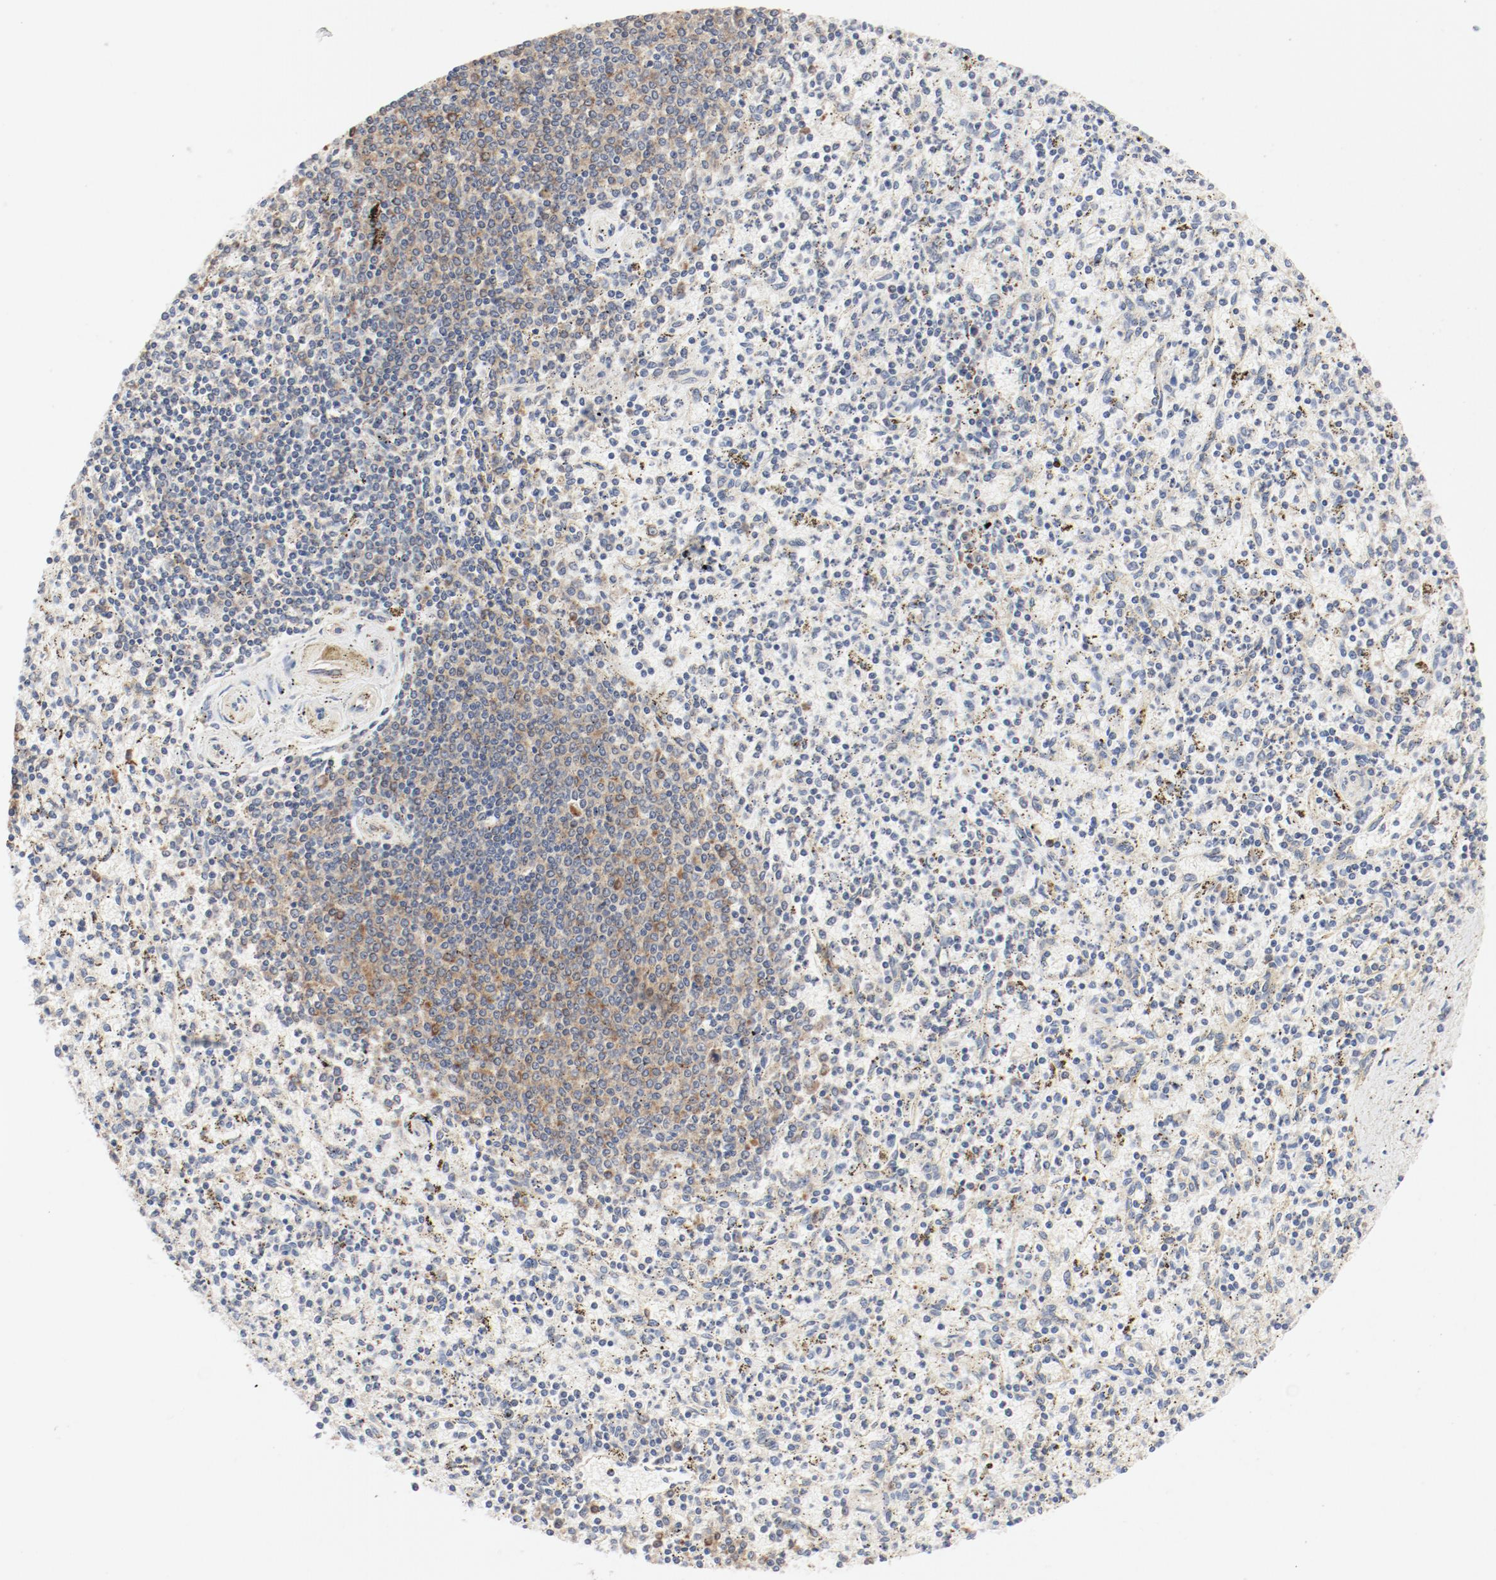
{"staining": {"intensity": "weak", "quantity": "25%-75%", "location": "cytoplasmic/membranous"}, "tissue": "spleen", "cell_type": "Cells in red pulp", "image_type": "normal", "snomed": [{"axis": "morphology", "description": "Normal tissue, NOS"}, {"axis": "topography", "description": "Spleen"}], "caption": "Immunohistochemistry (IHC) micrograph of benign human spleen stained for a protein (brown), which shows low levels of weak cytoplasmic/membranous positivity in about 25%-75% of cells in red pulp.", "gene": "RPS6", "patient": {"sex": "male", "age": 72}}